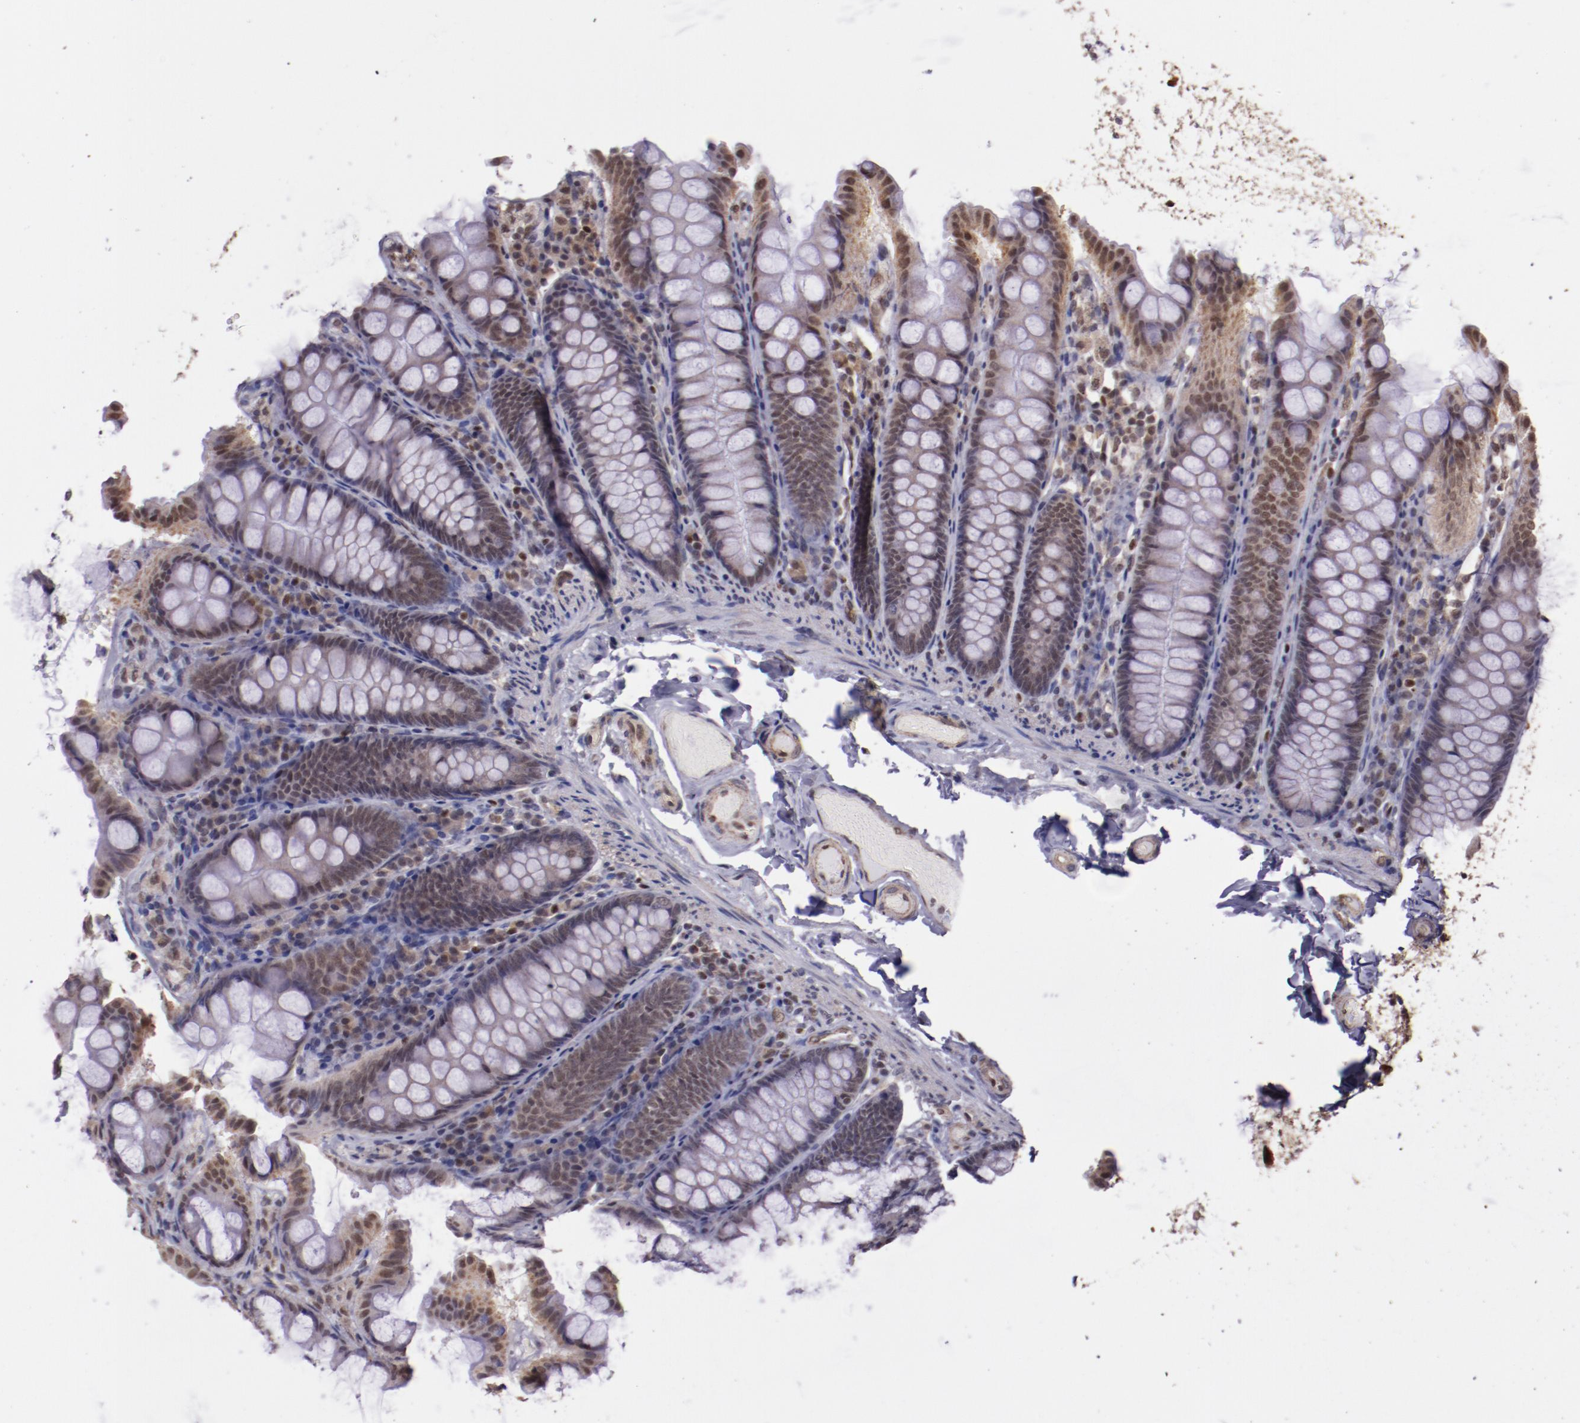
{"staining": {"intensity": "moderate", "quantity": ">75%", "location": "cytoplasmic/membranous,nuclear"}, "tissue": "colon", "cell_type": "Endothelial cells", "image_type": "normal", "snomed": [{"axis": "morphology", "description": "Normal tissue, NOS"}, {"axis": "topography", "description": "Colon"}], "caption": "The immunohistochemical stain shows moderate cytoplasmic/membranous,nuclear expression in endothelial cells of normal colon. (brown staining indicates protein expression, while blue staining denotes nuclei).", "gene": "ELF1", "patient": {"sex": "female", "age": 61}}